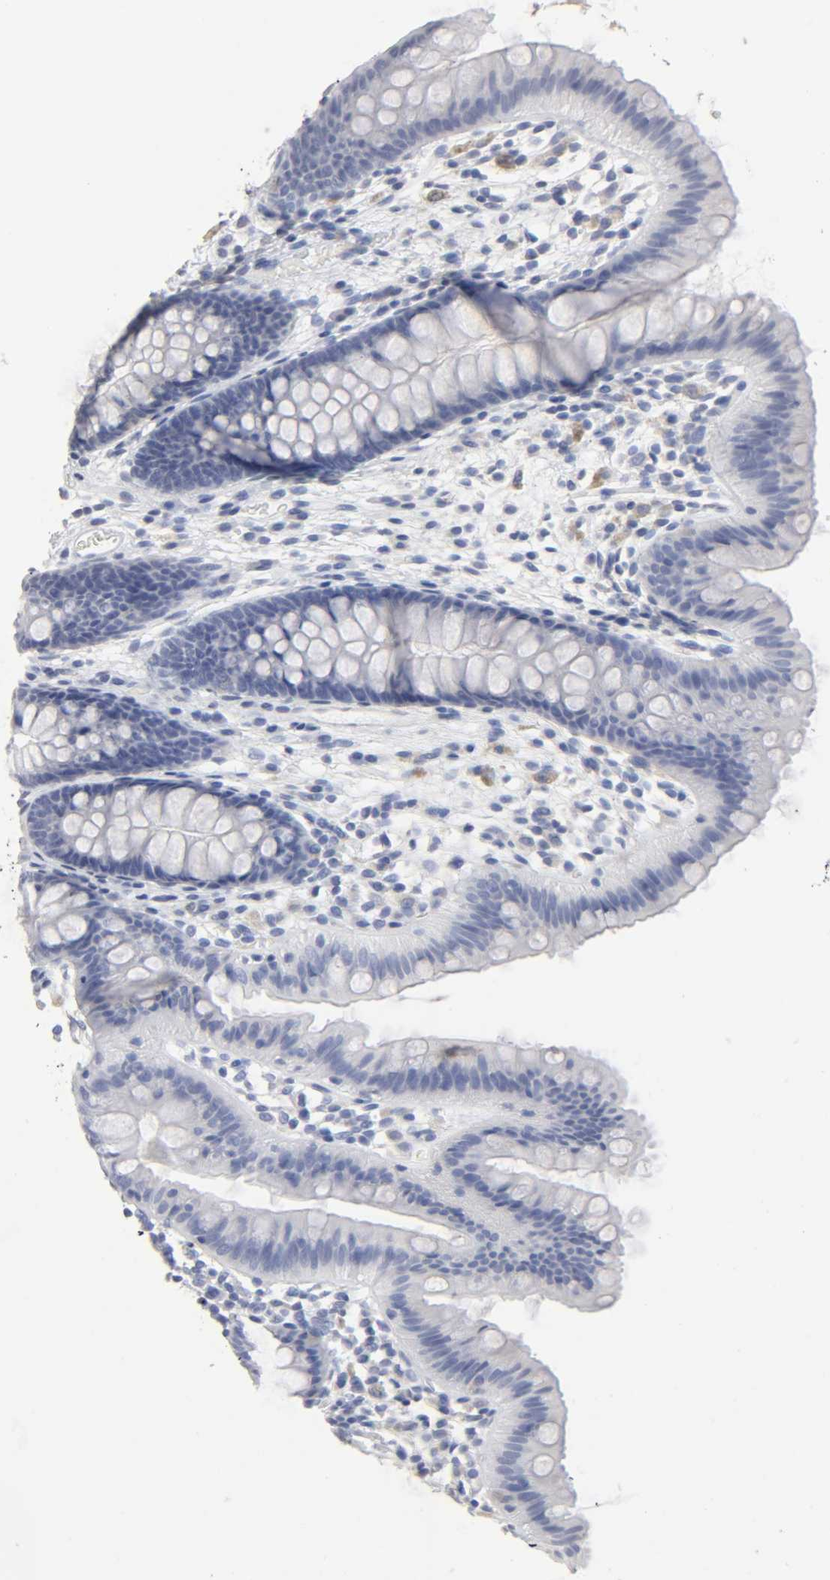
{"staining": {"intensity": "negative", "quantity": "none", "location": "none"}, "tissue": "colon", "cell_type": "Endothelial cells", "image_type": "normal", "snomed": [{"axis": "morphology", "description": "Normal tissue, NOS"}, {"axis": "topography", "description": "Smooth muscle"}, {"axis": "topography", "description": "Colon"}], "caption": "This is an immunohistochemistry (IHC) histopathology image of benign colon. There is no staining in endothelial cells.", "gene": "SLCO1B3", "patient": {"sex": "male", "age": 67}}